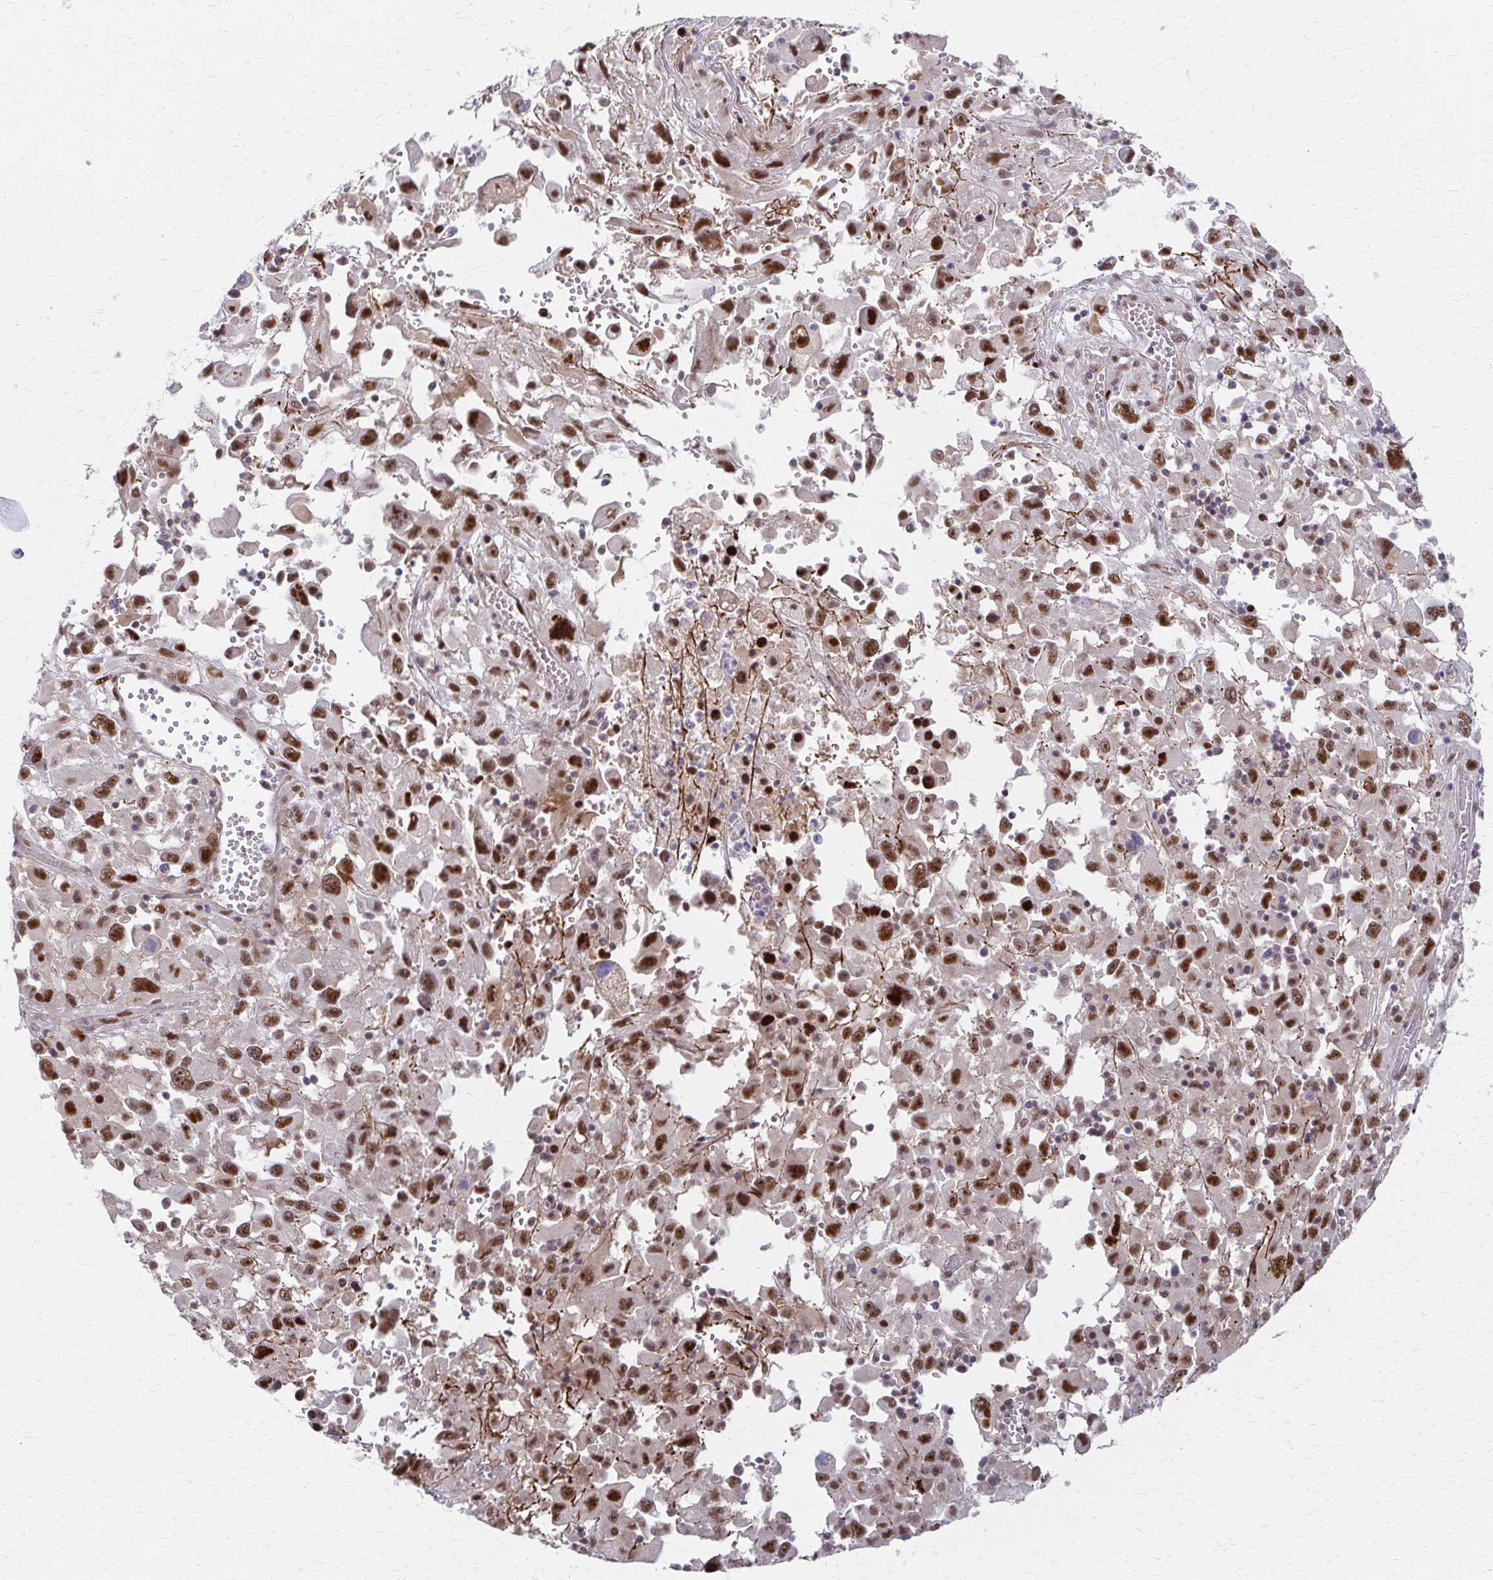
{"staining": {"intensity": "moderate", "quantity": ">75%", "location": "nuclear"}, "tissue": "melanoma", "cell_type": "Tumor cells", "image_type": "cancer", "snomed": [{"axis": "morphology", "description": "Malignant melanoma, Metastatic site"}, {"axis": "topography", "description": "Soft tissue"}], "caption": "IHC photomicrograph of human malignant melanoma (metastatic site) stained for a protein (brown), which exhibits medium levels of moderate nuclear expression in approximately >75% of tumor cells.", "gene": "PSMD7", "patient": {"sex": "male", "age": 50}}